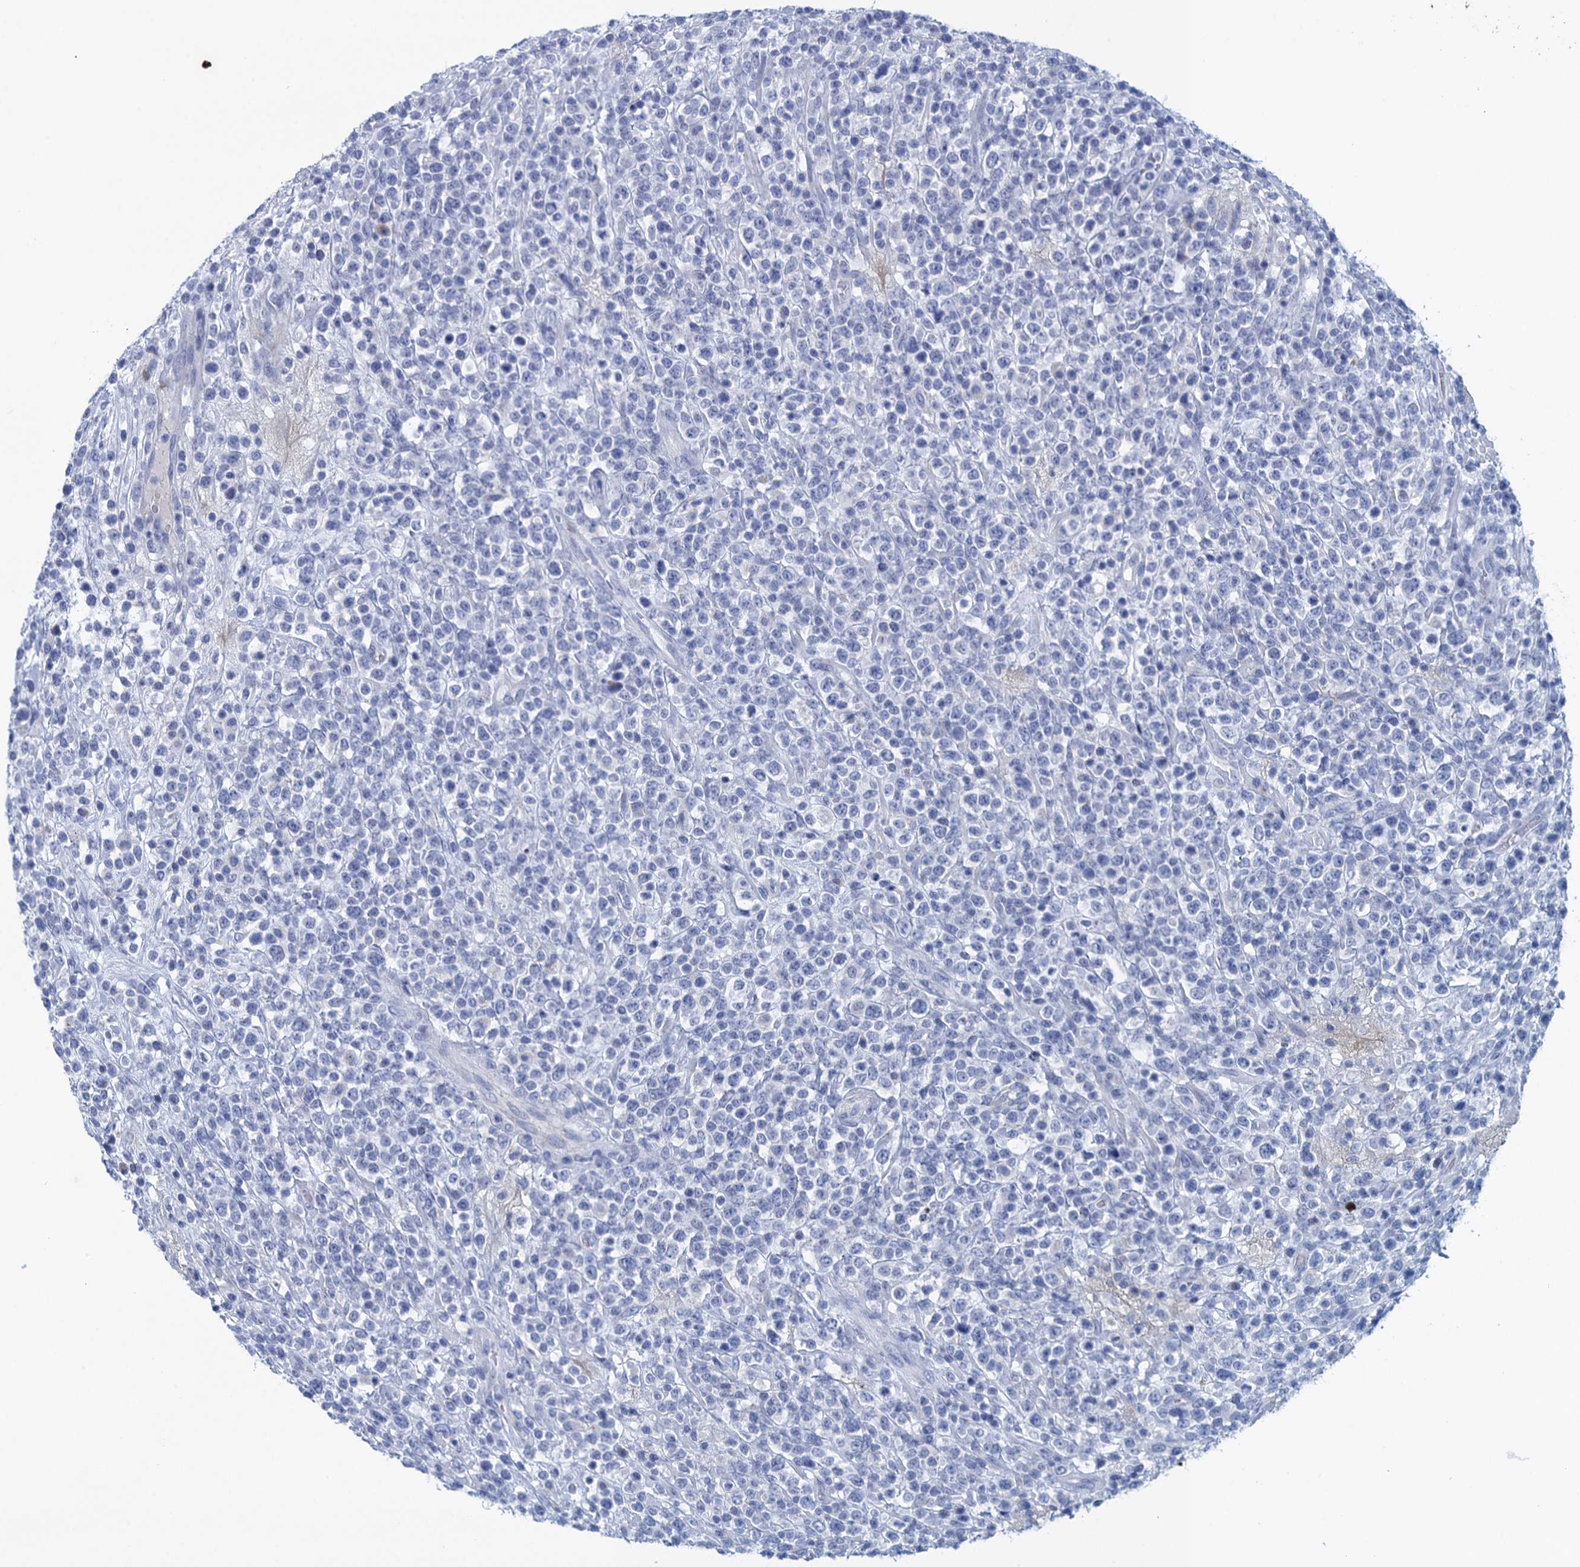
{"staining": {"intensity": "negative", "quantity": "none", "location": "none"}, "tissue": "lymphoma", "cell_type": "Tumor cells", "image_type": "cancer", "snomed": [{"axis": "morphology", "description": "Malignant lymphoma, non-Hodgkin's type, High grade"}, {"axis": "topography", "description": "Colon"}], "caption": "The micrograph displays no significant staining in tumor cells of malignant lymphoma, non-Hodgkin's type (high-grade). (DAB (3,3'-diaminobenzidine) immunohistochemistry (IHC) with hematoxylin counter stain).", "gene": "SCEL", "patient": {"sex": "female", "age": 53}}